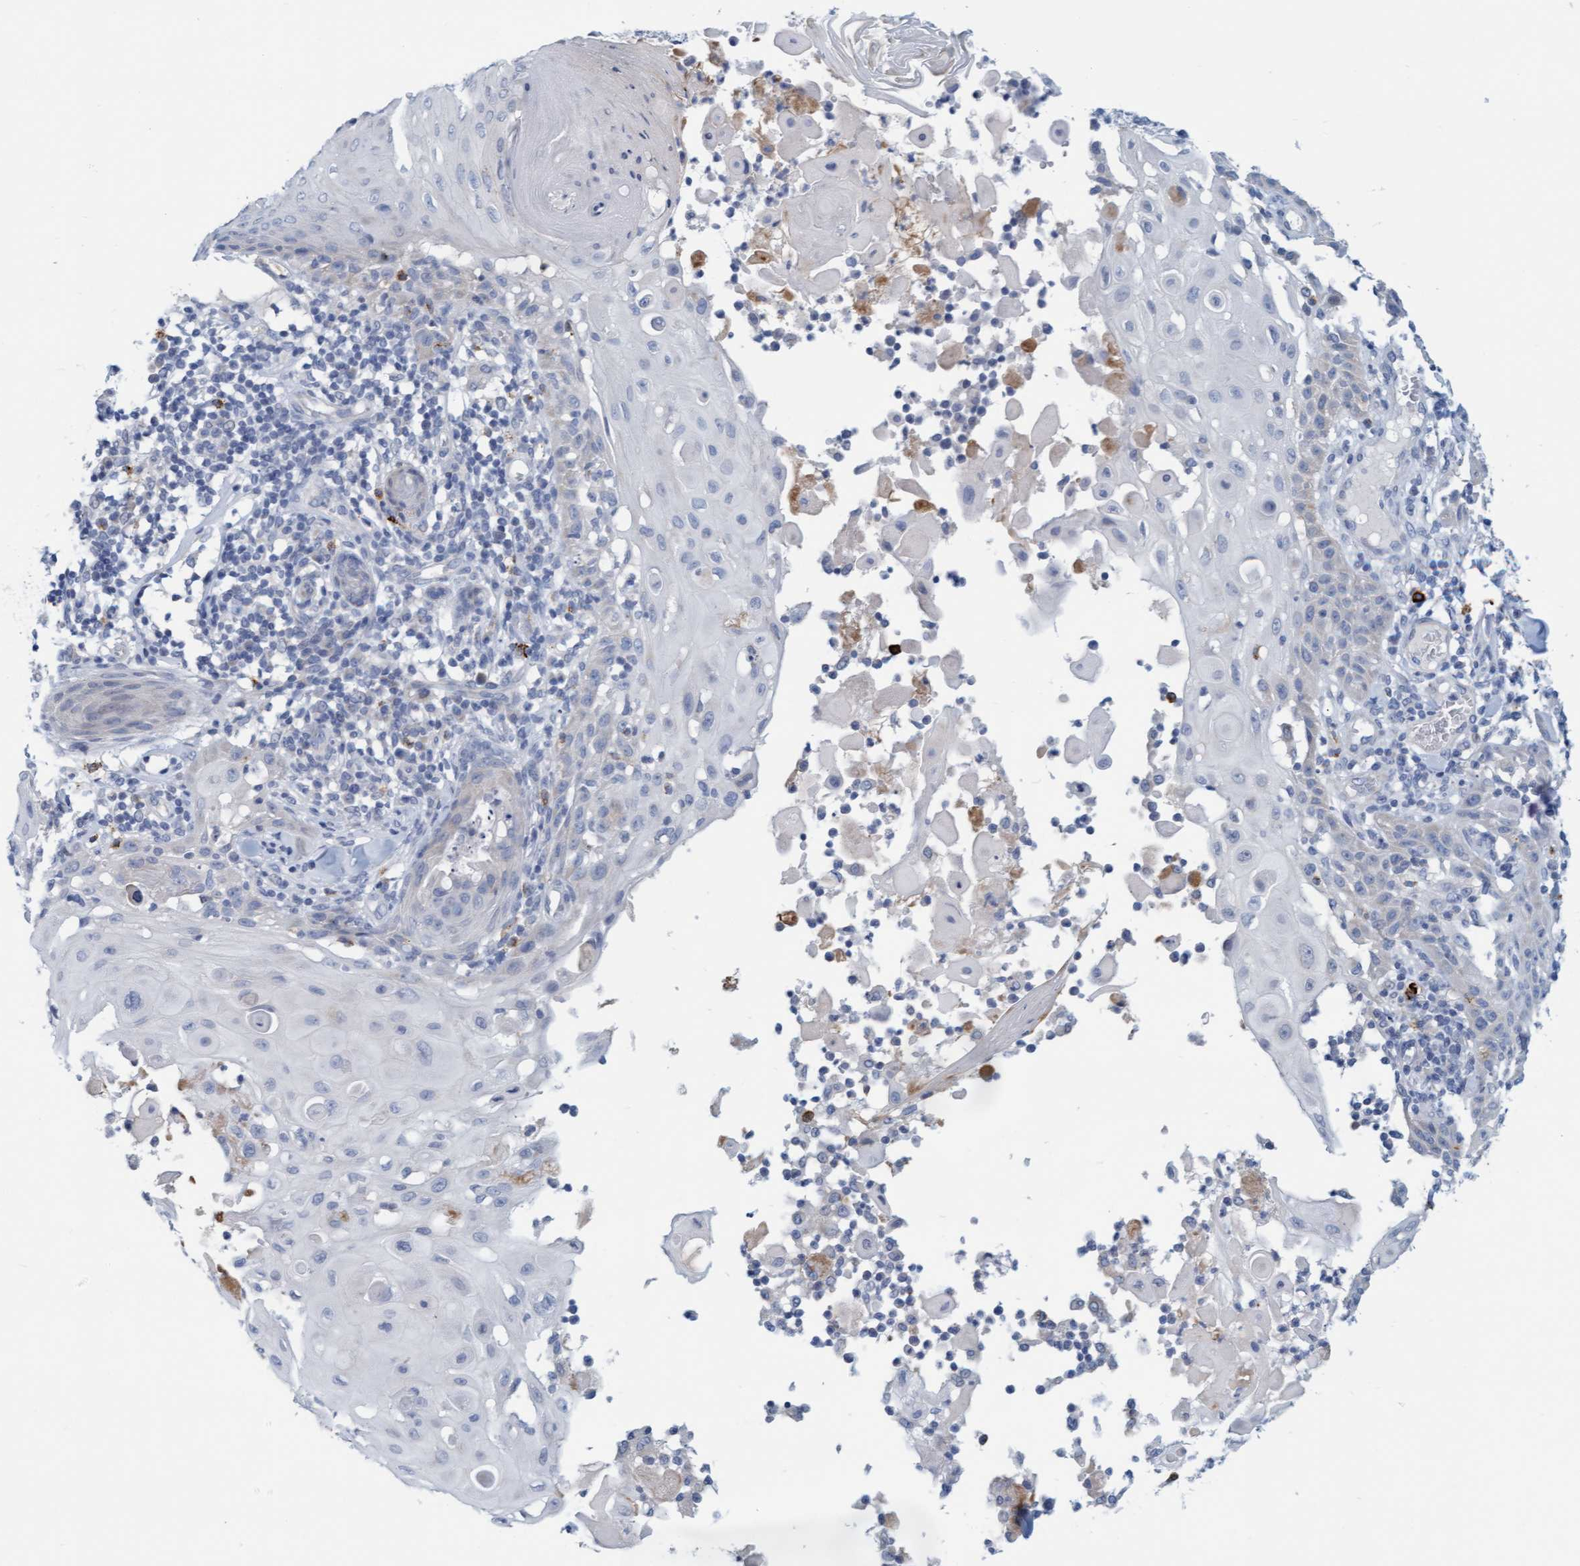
{"staining": {"intensity": "negative", "quantity": "none", "location": "none"}, "tissue": "skin cancer", "cell_type": "Tumor cells", "image_type": "cancer", "snomed": [{"axis": "morphology", "description": "Squamous cell carcinoma, NOS"}, {"axis": "topography", "description": "Skin"}], "caption": "Immunohistochemical staining of skin squamous cell carcinoma demonstrates no significant expression in tumor cells.", "gene": "CPA3", "patient": {"sex": "male", "age": 24}}